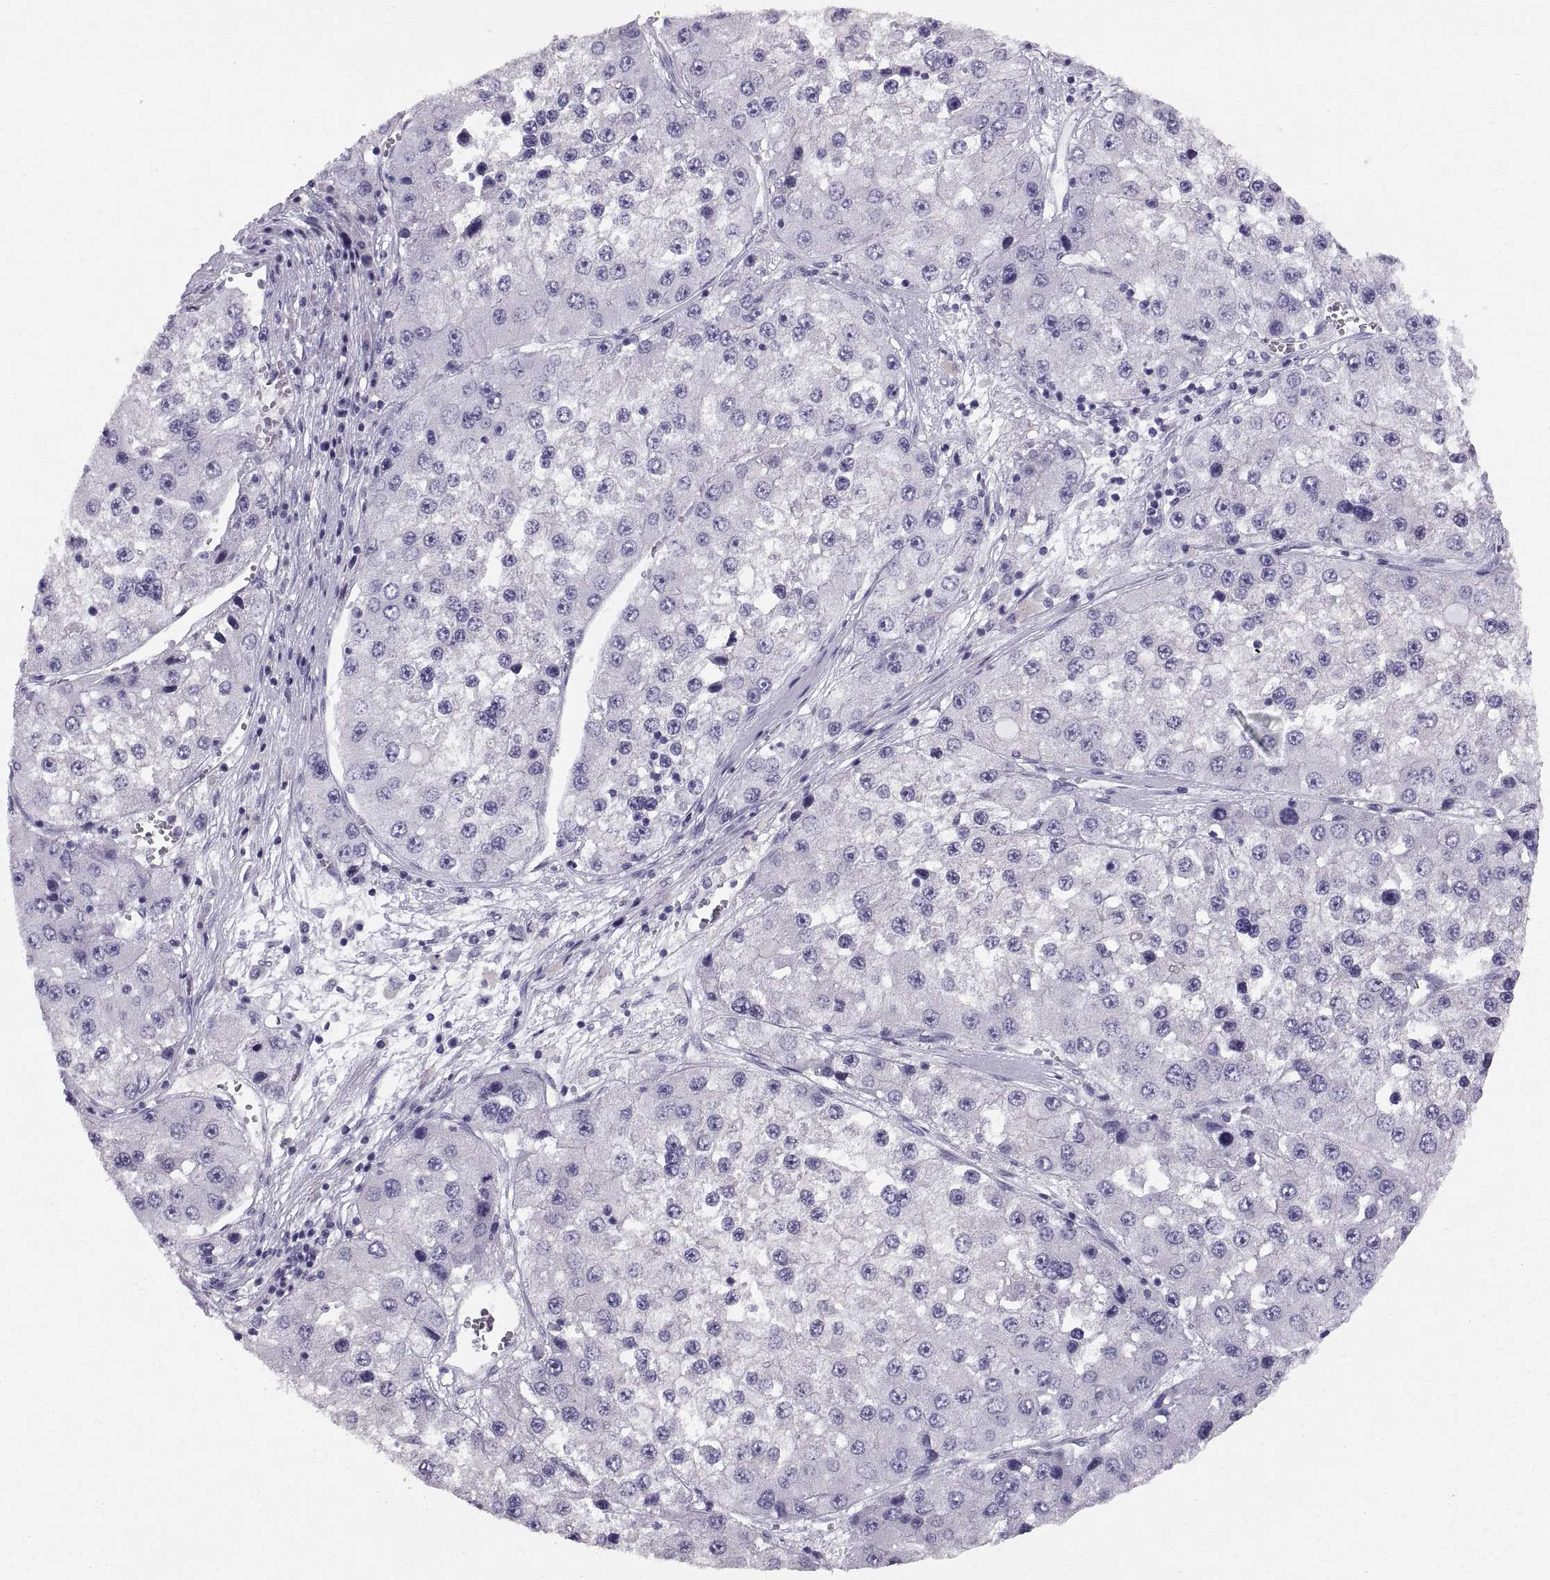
{"staining": {"intensity": "negative", "quantity": "none", "location": "none"}, "tissue": "liver cancer", "cell_type": "Tumor cells", "image_type": "cancer", "snomed": [{"axis": "morphology", "description": "Carcinoma, Hepatocellular, NOS"}, {"axis": "topography", "description": "Liver"}], "caption": "Tumor cells show no significant protein staining in liver cancer. (Brightfield microscopy of DAB immunohistochemistry at high magnification).", "gene": "SLC22A6", "patient": {"sex": "female", "age": 73}}